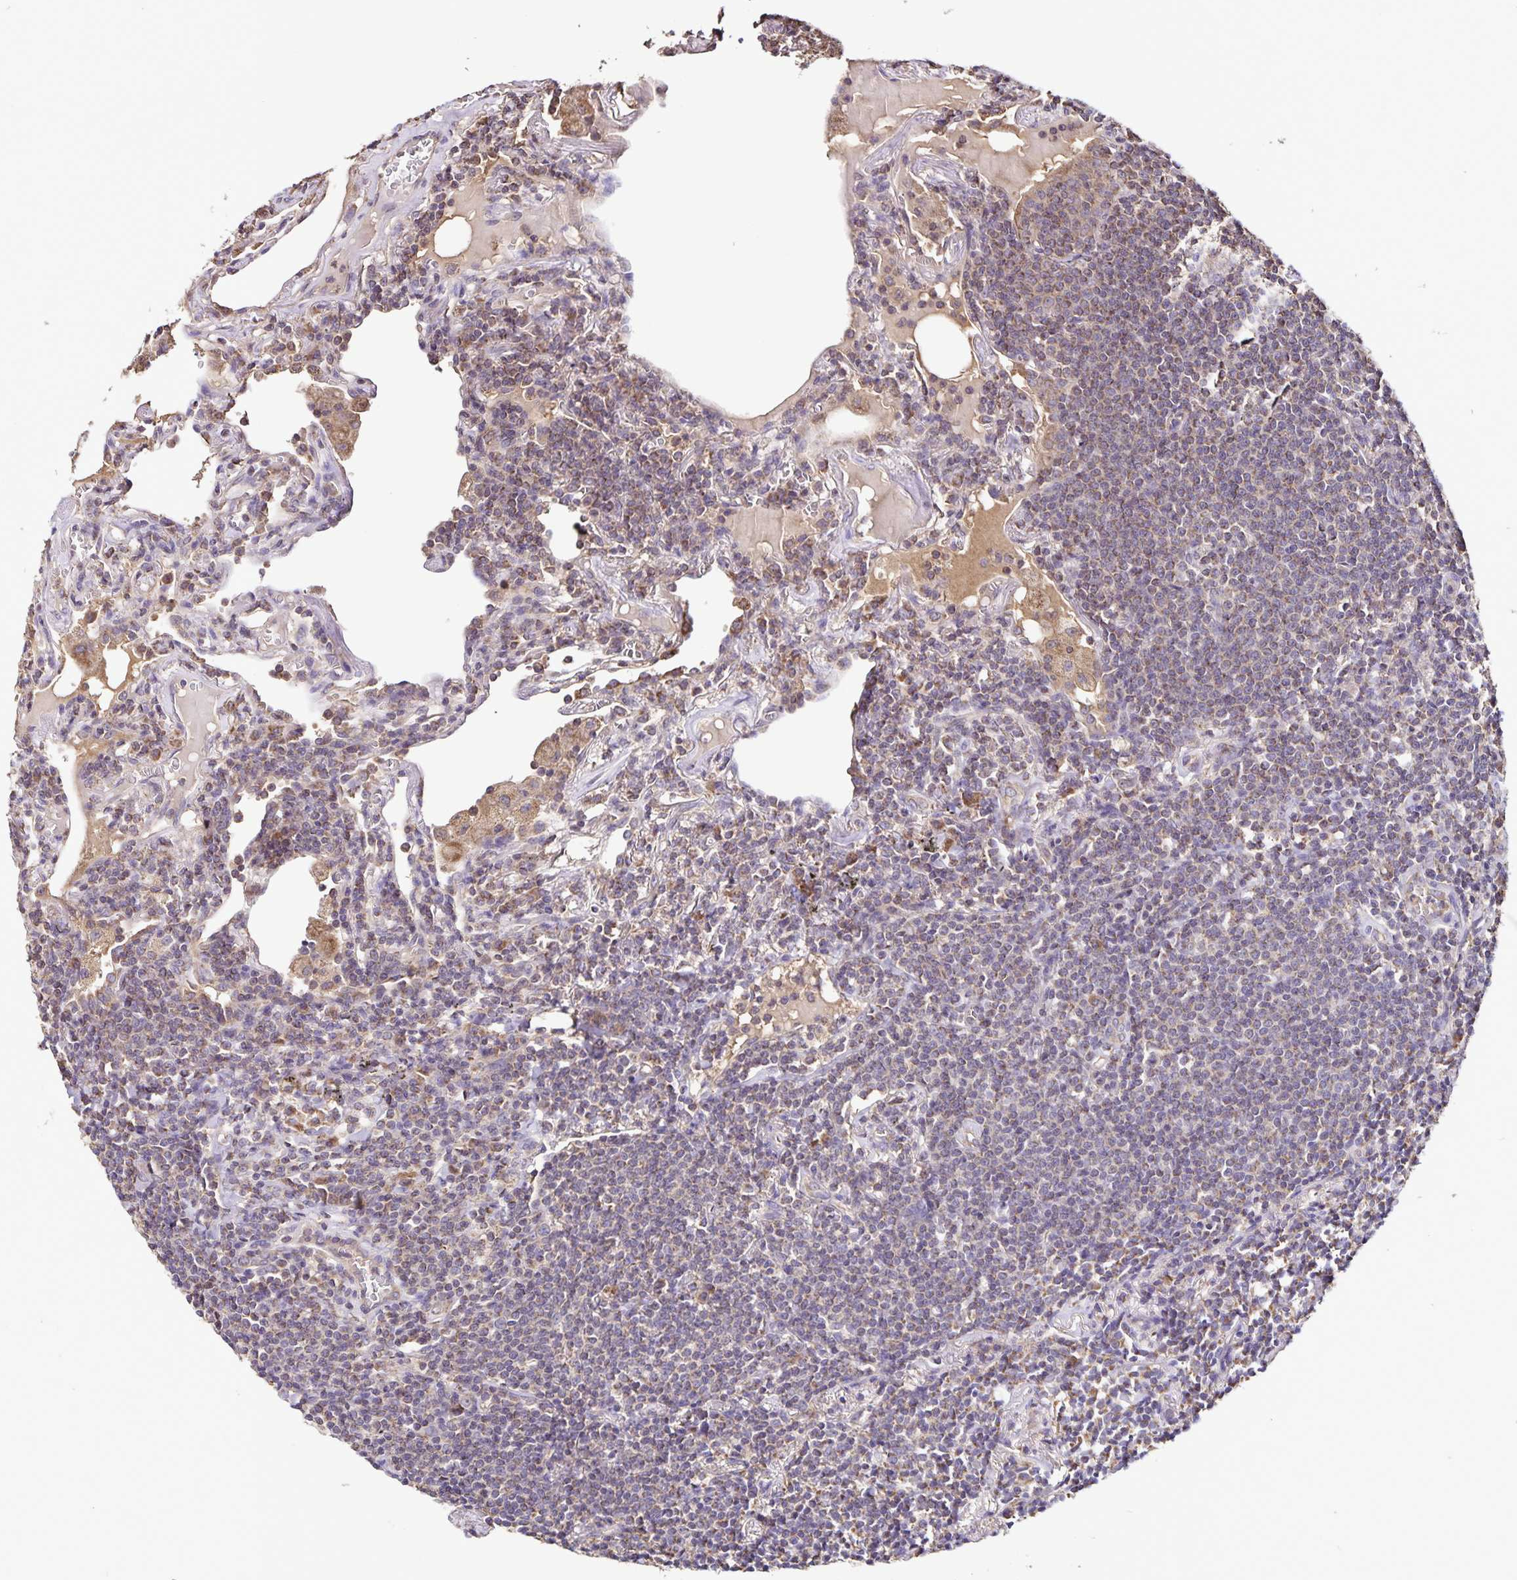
{"staining": {"intensity": "weak", "quantity": "25%-75%", "location": "cytoplasmic/membranous"}, "tissue": "lymphoma", "cell_type": "Tumor cells", "image_type": "cancer", "snomed": [{"axis": "morphology", "description": "Malignant lymphoma, non-Hodgkin's type, Low grade"}, {"axis": "topography", "description": "Lung"}], "caption": "Immunohistochemical staining of malignant lymphoma, non-Hodgkin's type (low-grade) displays low levels of weak cytoplasmic/membranous positivity in about 25%-75% of tumor cells.", "gene": "MAN1A1", "patient": {"sex": "female", "age": 71}}